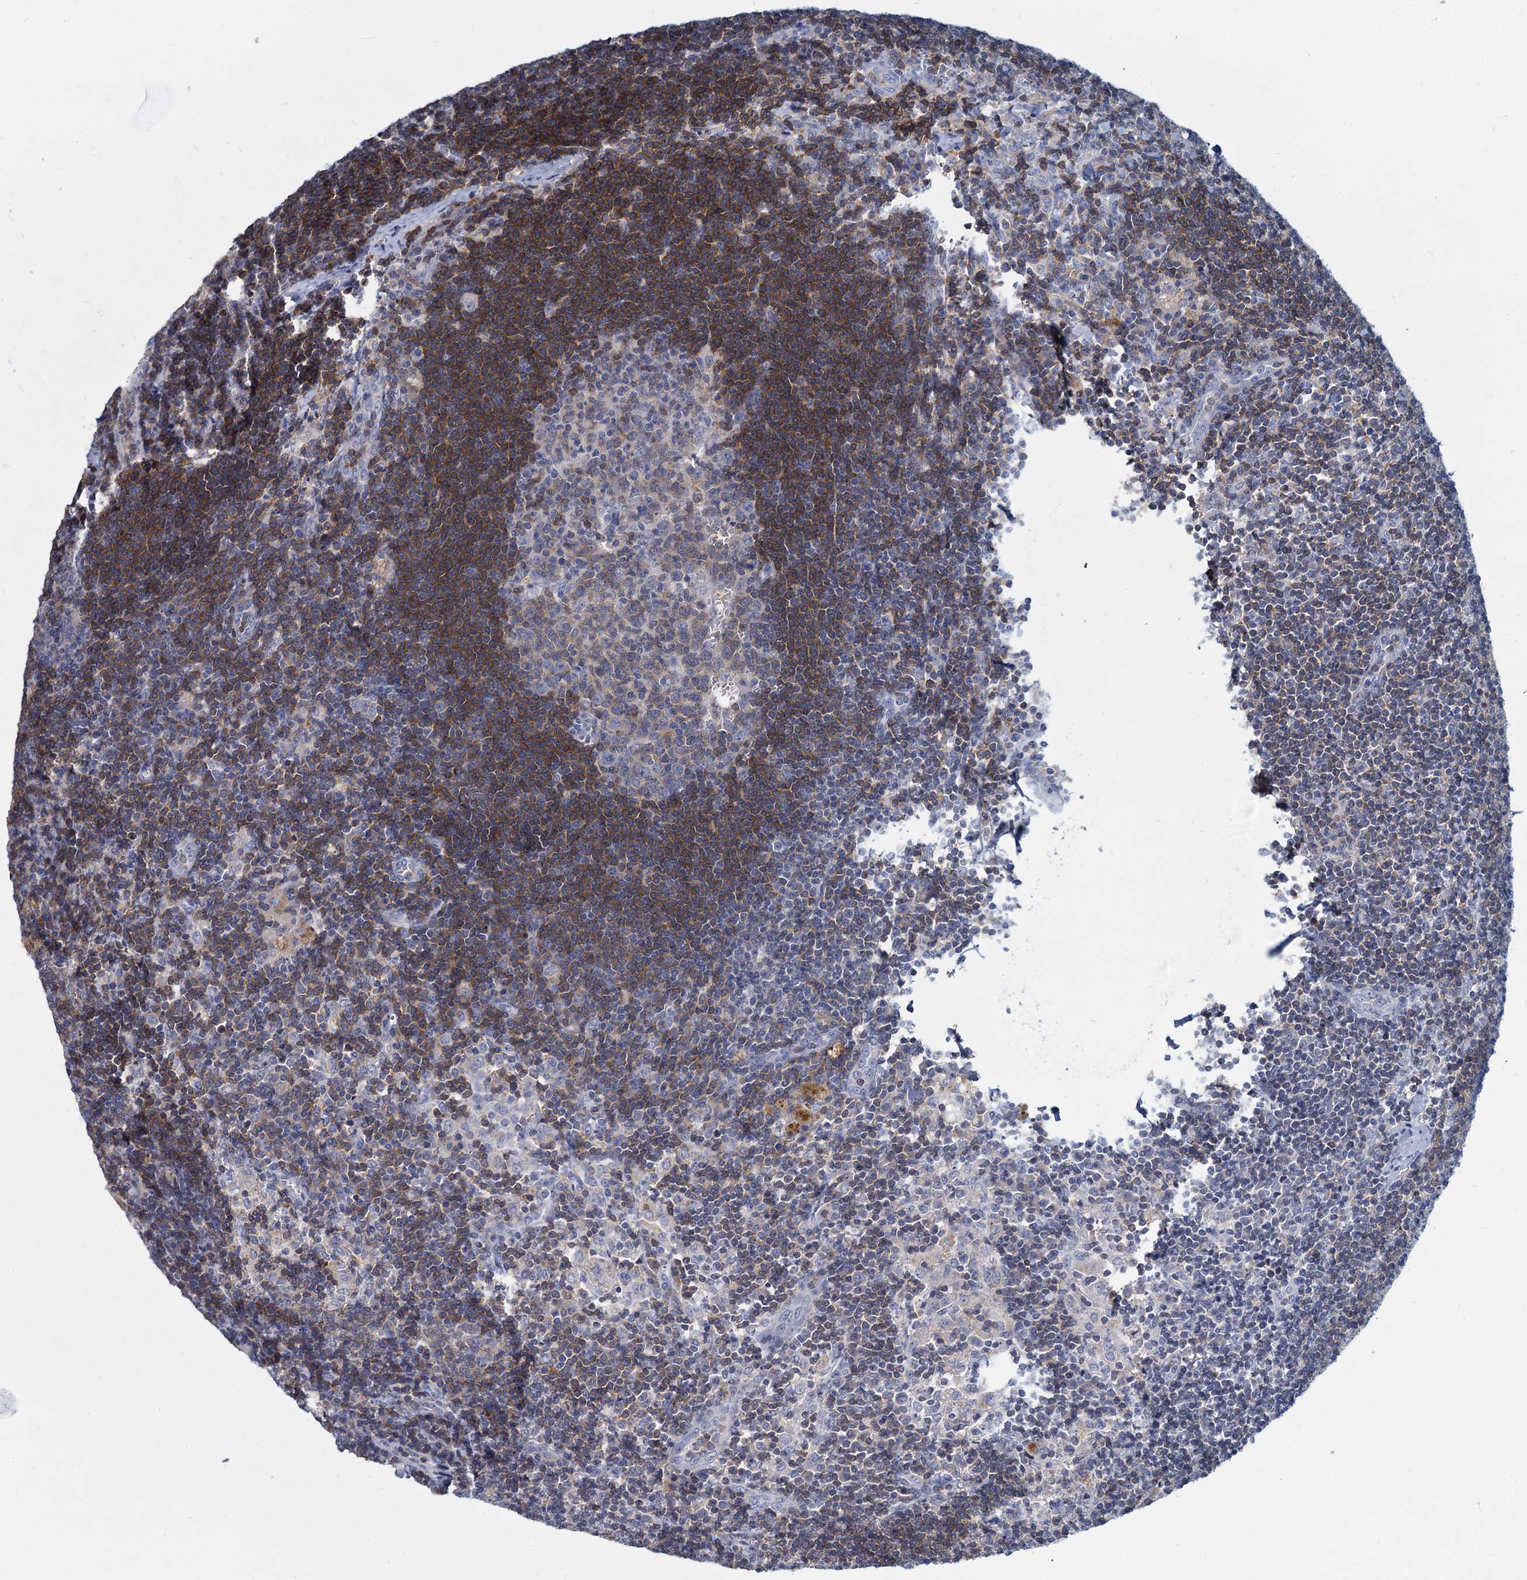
{"staining": {"intensity": "moderate", "quantity": "25%-75%", "location": "cytoplasmic/membranous"}, "tissue": "lymph node", "cell_type": "Germinal center cells", "image_type": "normal", "snomed": [{"axis": "morphology", "description": "Normal tissue, NOS"}, {"axis": "topography", "description": "Lymph node"}], "caption": "A micrograph showing moderate cytoplasmic/membranous expression in approximately 25%-75% of germinal center cells in unremarkable lymph node, as visualized by brown immunohistochemical staining.", "gene": "ACSM3", "patient": {"sex": "male", "age": 24}}